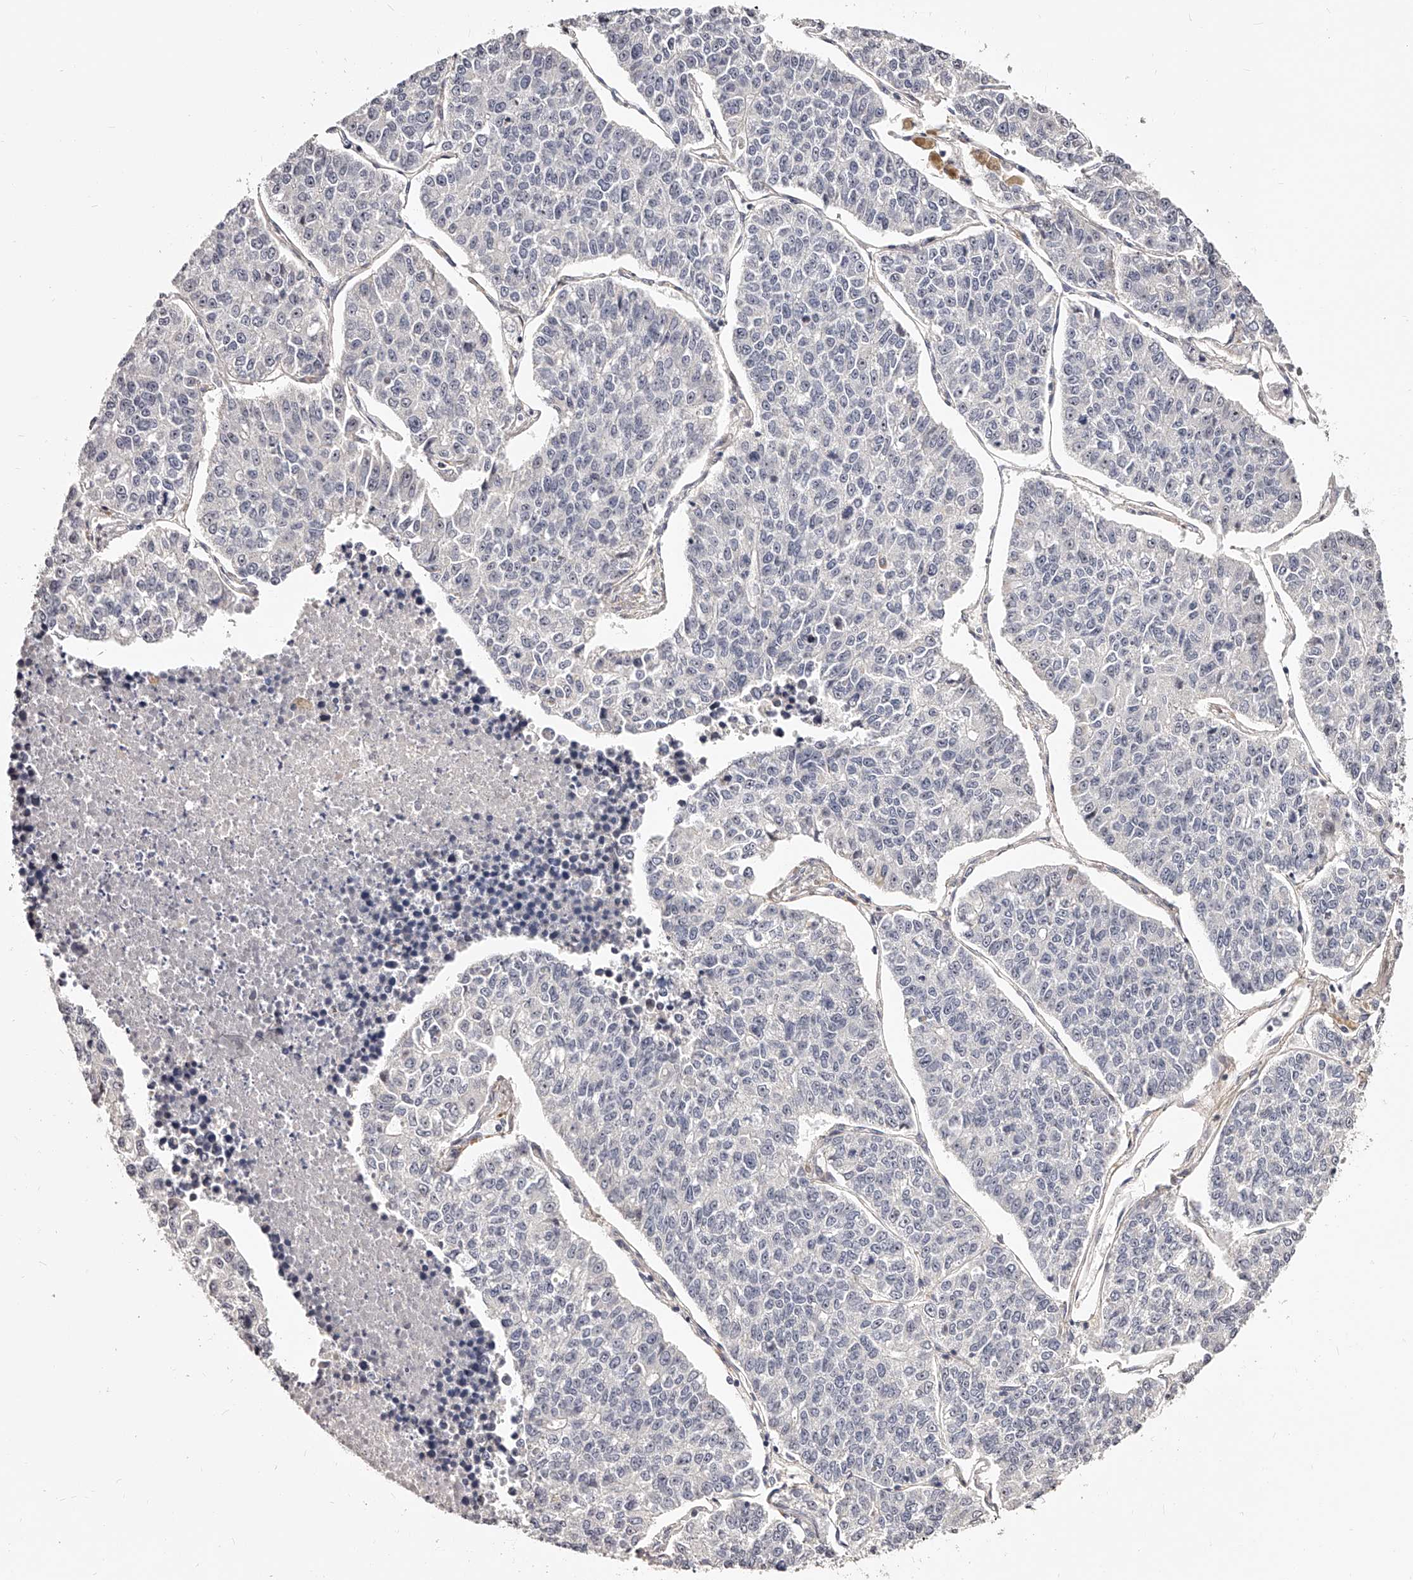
{"staining": {"intensity": "negative", "quantity": "none", "location": "none"}, "tissue": "lung cancer", "cell_type": "Tumor cells", "image_type": "cancer", "snomed": [{"axis": "morphology", "description": "Adenocarcinoma, NOS"}, {"axis": "topography", "description": "Lung"}], "caption": "An image of lung adenocarcinoma stained for a protein demonstrates no brown staining in tumor cells.", "gene": "ZNF502", "patient": {"sex": "male", "age": 49}}